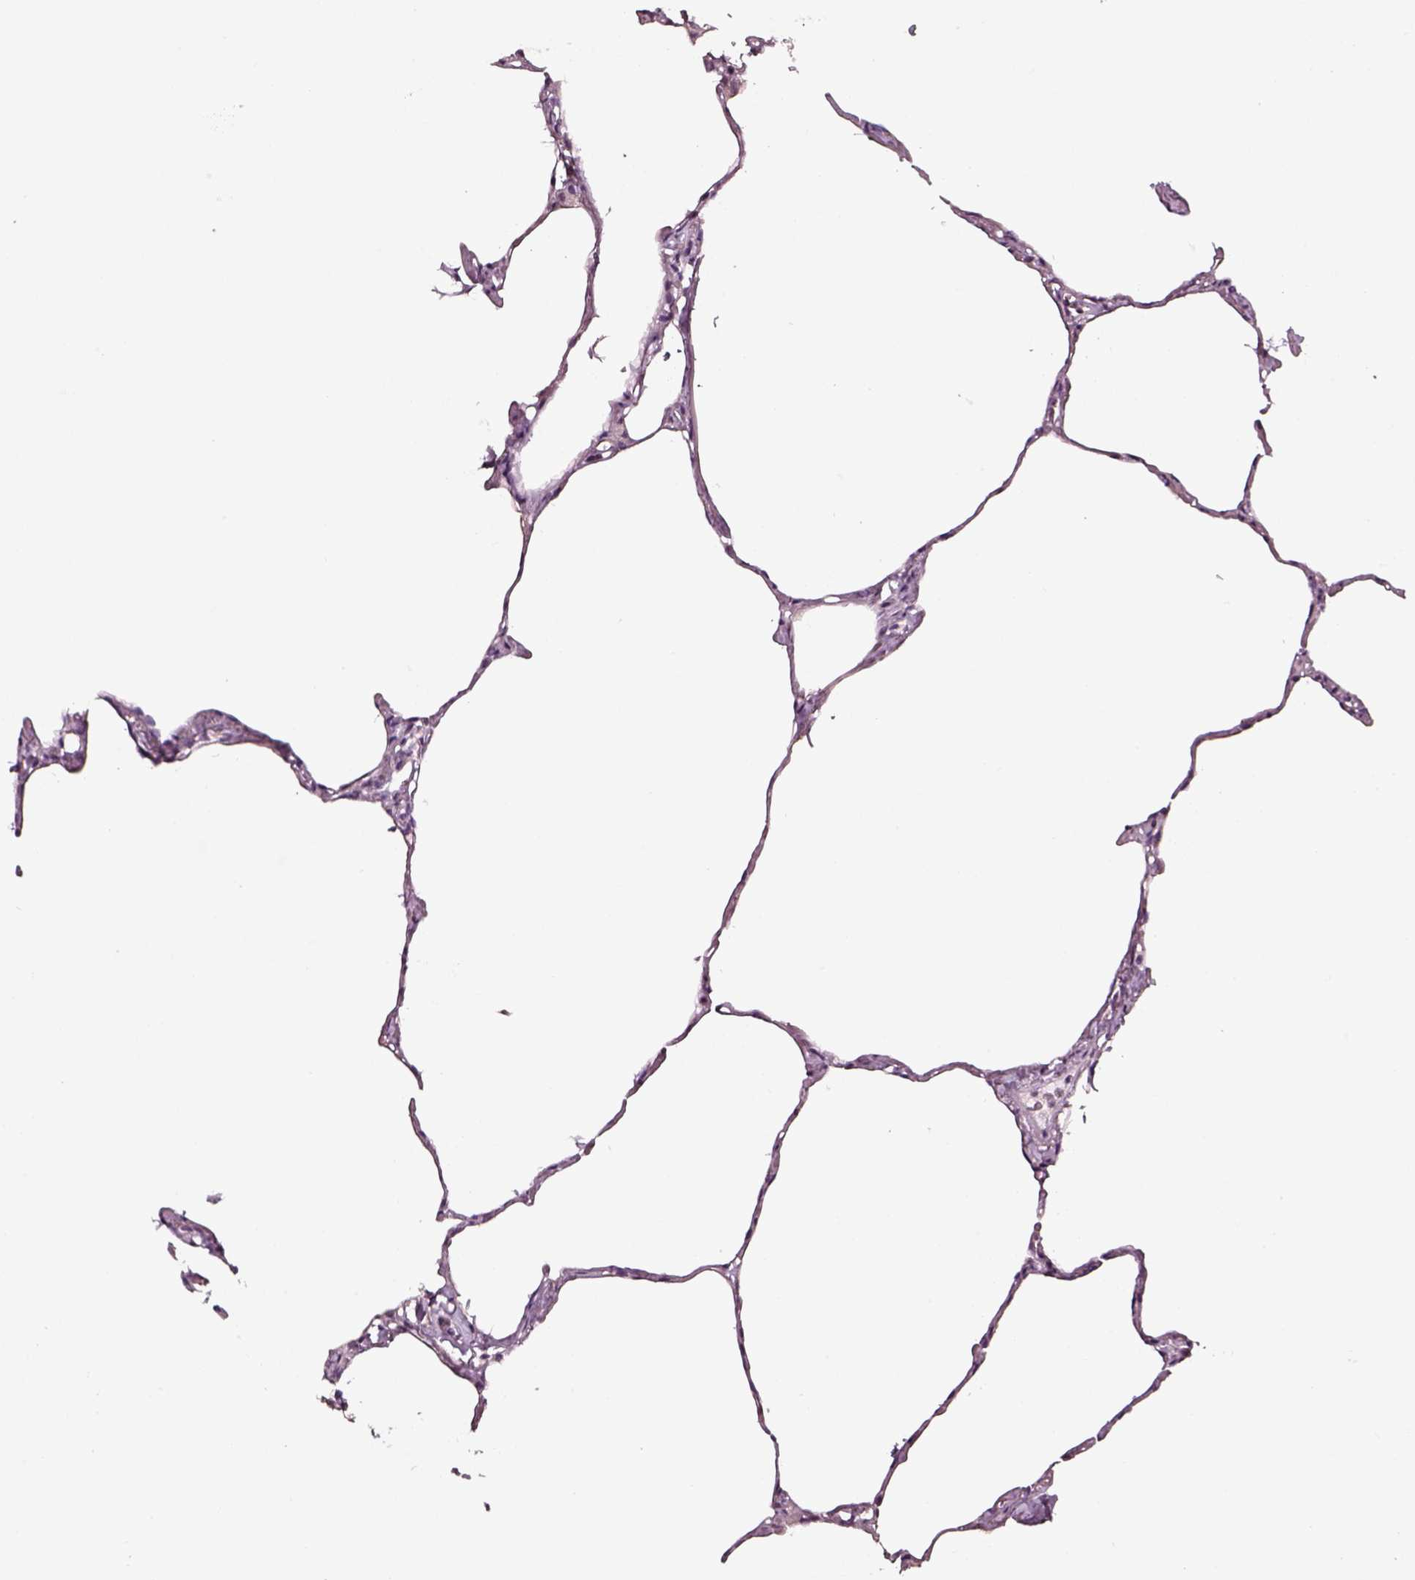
{"staining": {"intensity": "negative", "quantity": "none", "location": "none"}, "tissue": "lung", "cell_type": "Alveolar cells", "image_type": "normal", "snomed": [{"axis": "morphology", "description": "Normal tissue, NOS"}, {"axis": "topography", "description": "Lung"}], "caption": "Alveolar cells are negative for protein expression in benign human lung.", "gene": "AADAT", "patient": {"sex": "male", "age": 65}}